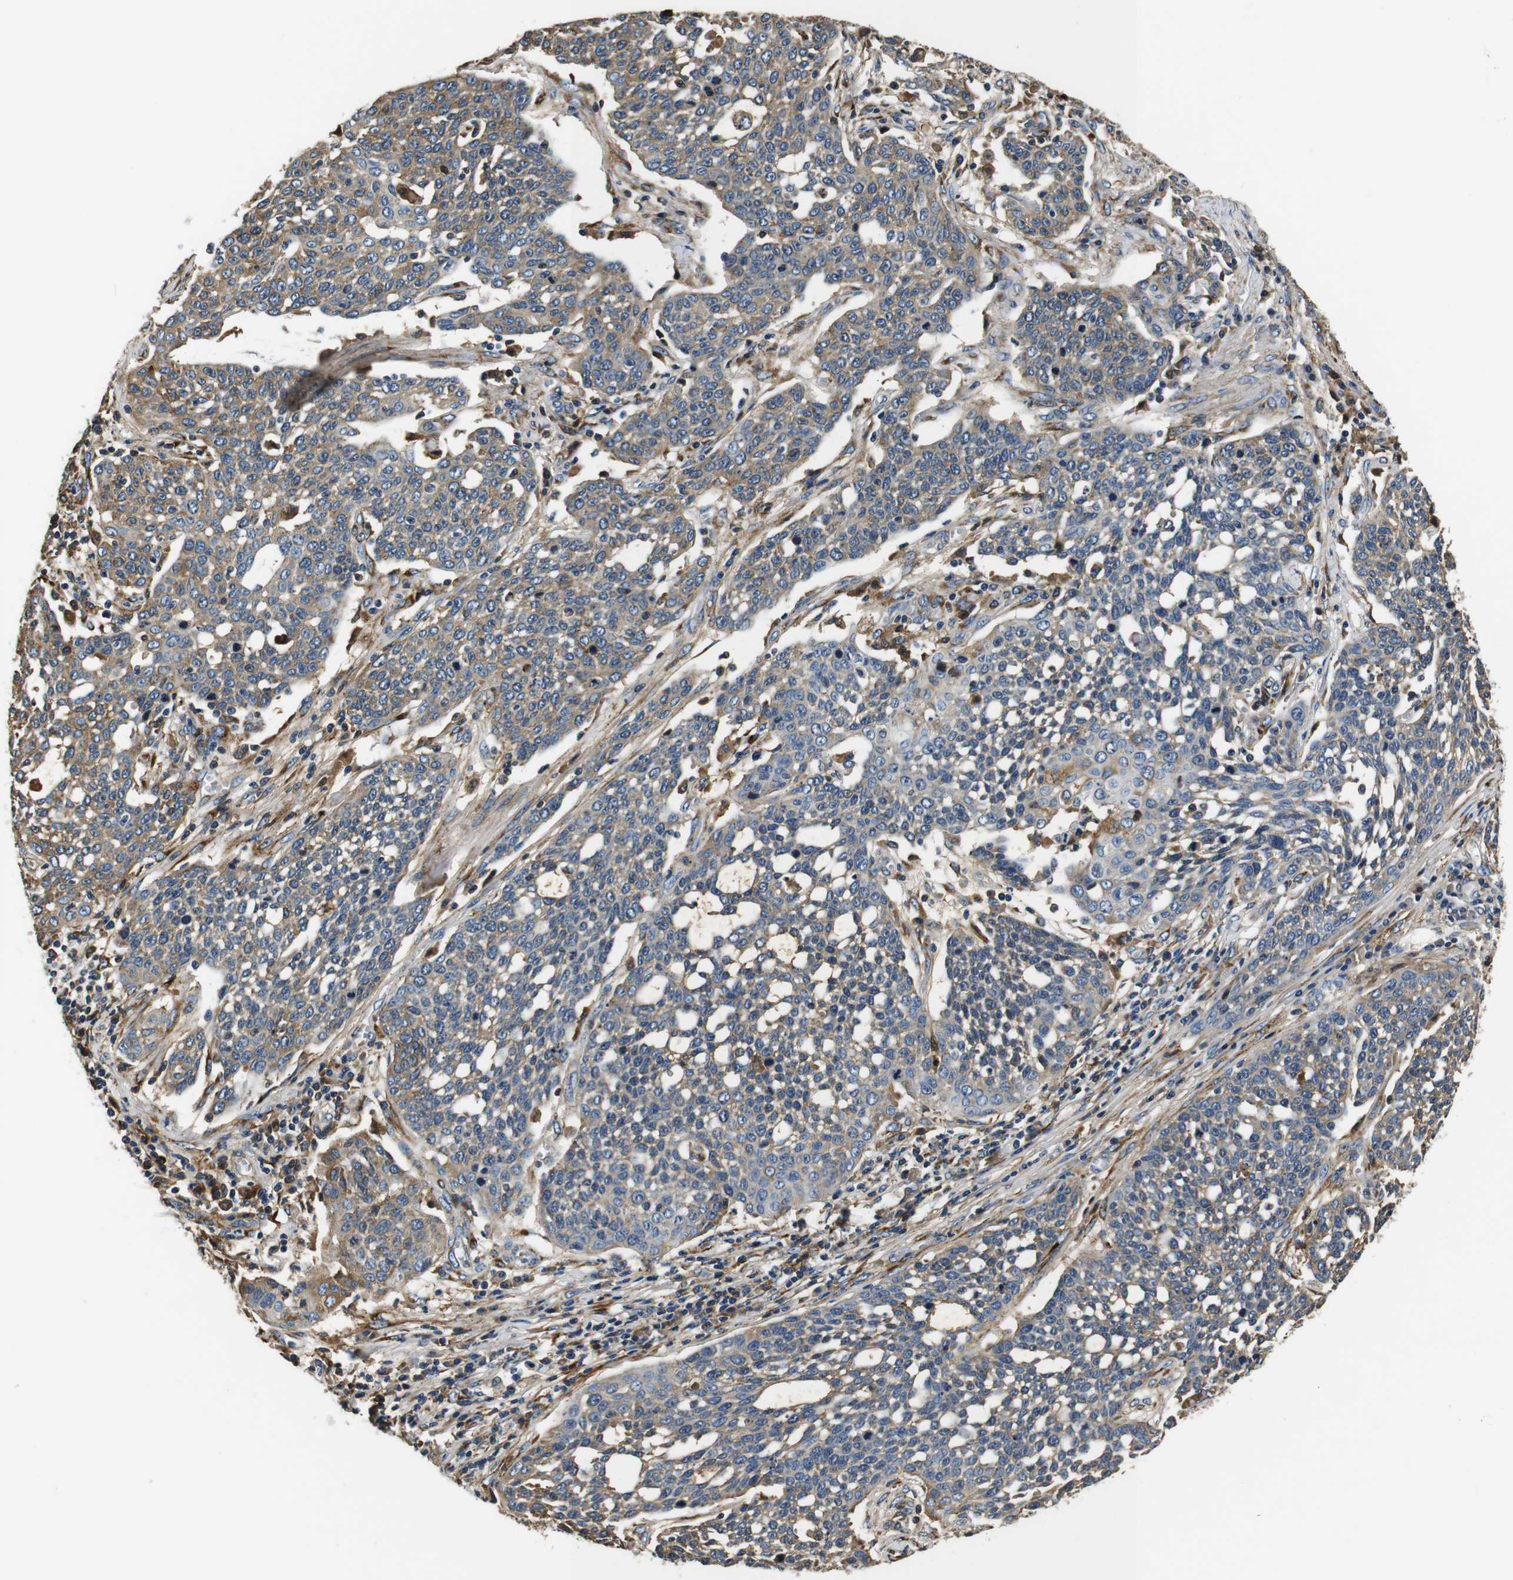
{"staining": {"intensity": "moderate", "quantity": ">75%", "location": "cytoplasmic/membranous"}, "tissue": "cervical cancer", "cell_type": "Tumor cells", "image_type": "cancer", "snomed": [{"axis": "morphology", "description": "Squamous cell carcinoma, NOS"}, {"axis": "topography", "description": "Cervix"}], "caption": "DAB (3,3'-diaminobenzidine) immunohistochemical staining of human cervical cancer (squamous cell carcinoma) shows moderate cytoplasmic/membranous protein positivity in about >75% of tumor cells. (DAB (3,3'-diaminobenzidine) IHC, brown staining for protein, blue staining for nuclei).", "gene": "COL1A1", "patient": {"sex": "female", "age": 34}}